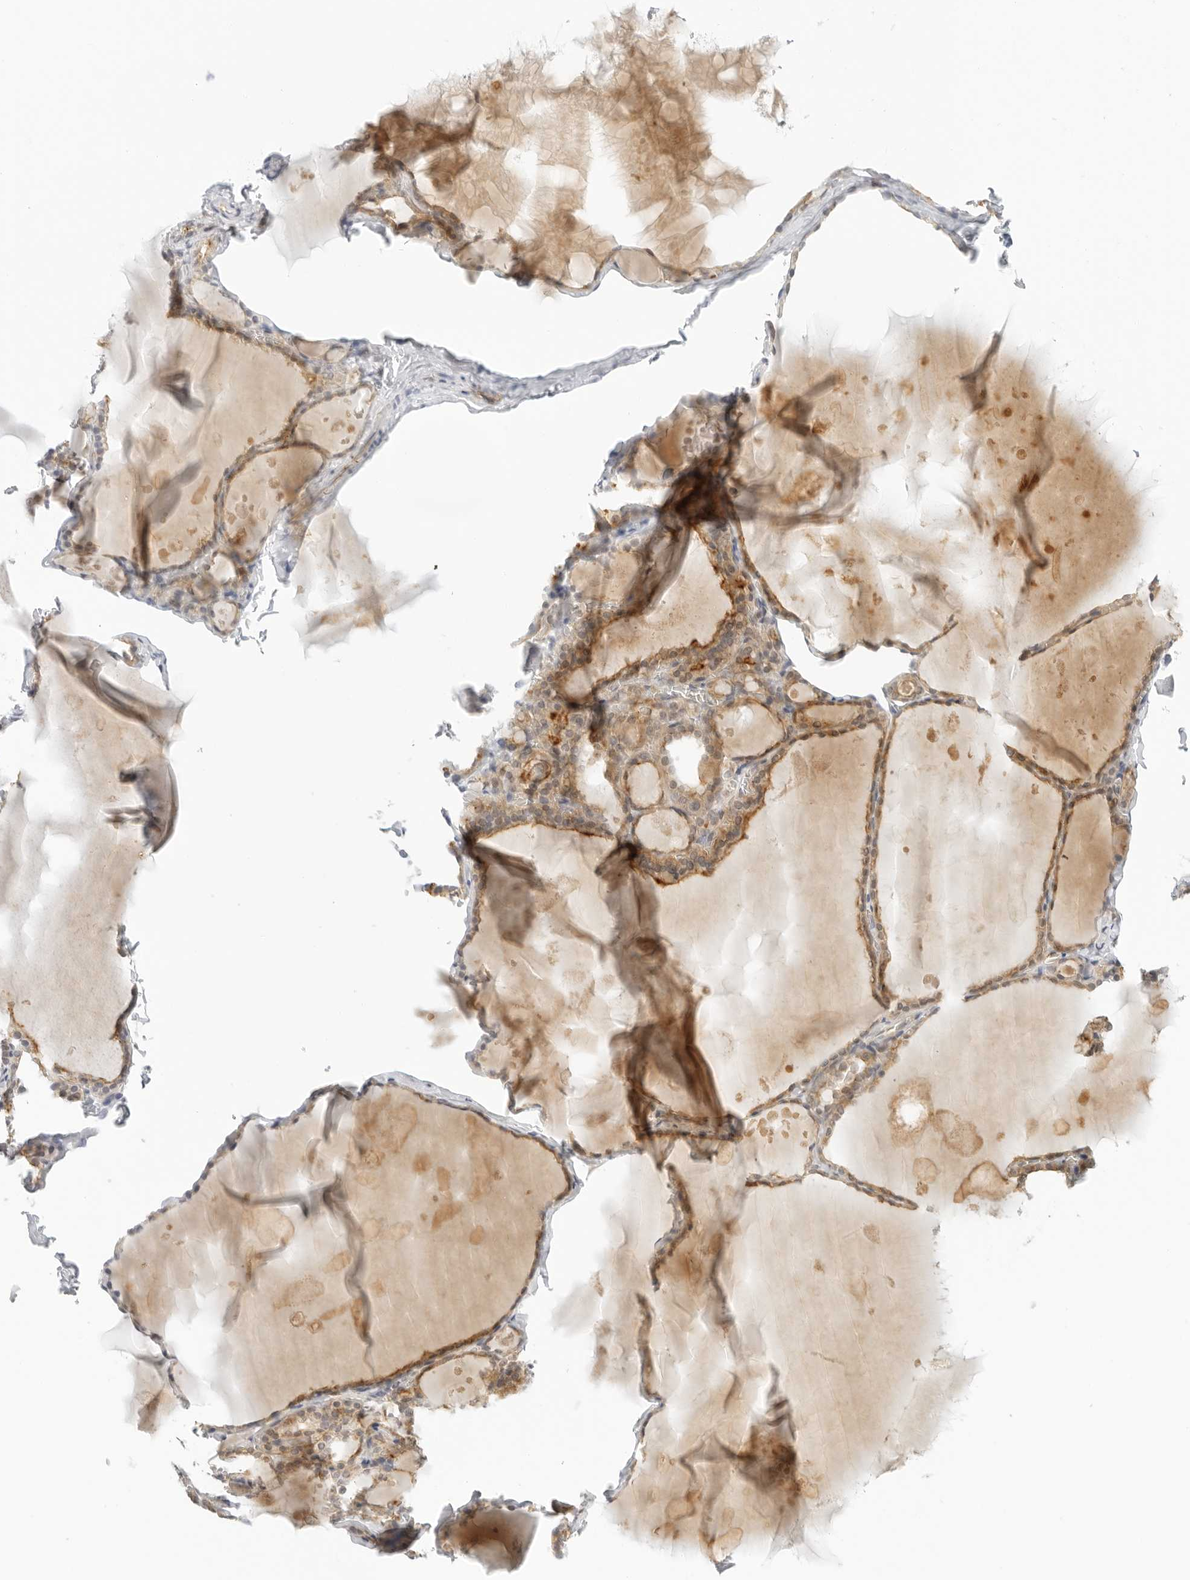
{"staining": {"intensity": "moderate", "quantity": ">75%", "location": "cytoplasmic/membranous"}, "tissue": "thyroid gland", "cell_type": "Glandular cells", "image_type": "normal", "snomed": [{"axis": "morphology", "description": "Normal tissue, NOS"}, {"axis": "topography", "description": "Thyroid gland"}], "caption": "Thyroid gland stained with DAB (3,3'-diaminobenzidine) immunohistochemistry (IHC) shows medium levels of moderate cytoplasmic/membranous staining in approximately >75% of glandular cells. Using DAB (brown) and hematoxylin (blue) stains, captured at high magnification using brightfield microscopy.", "gene": "OSCP1", "patient": {"sex": "male", "age": 56}}